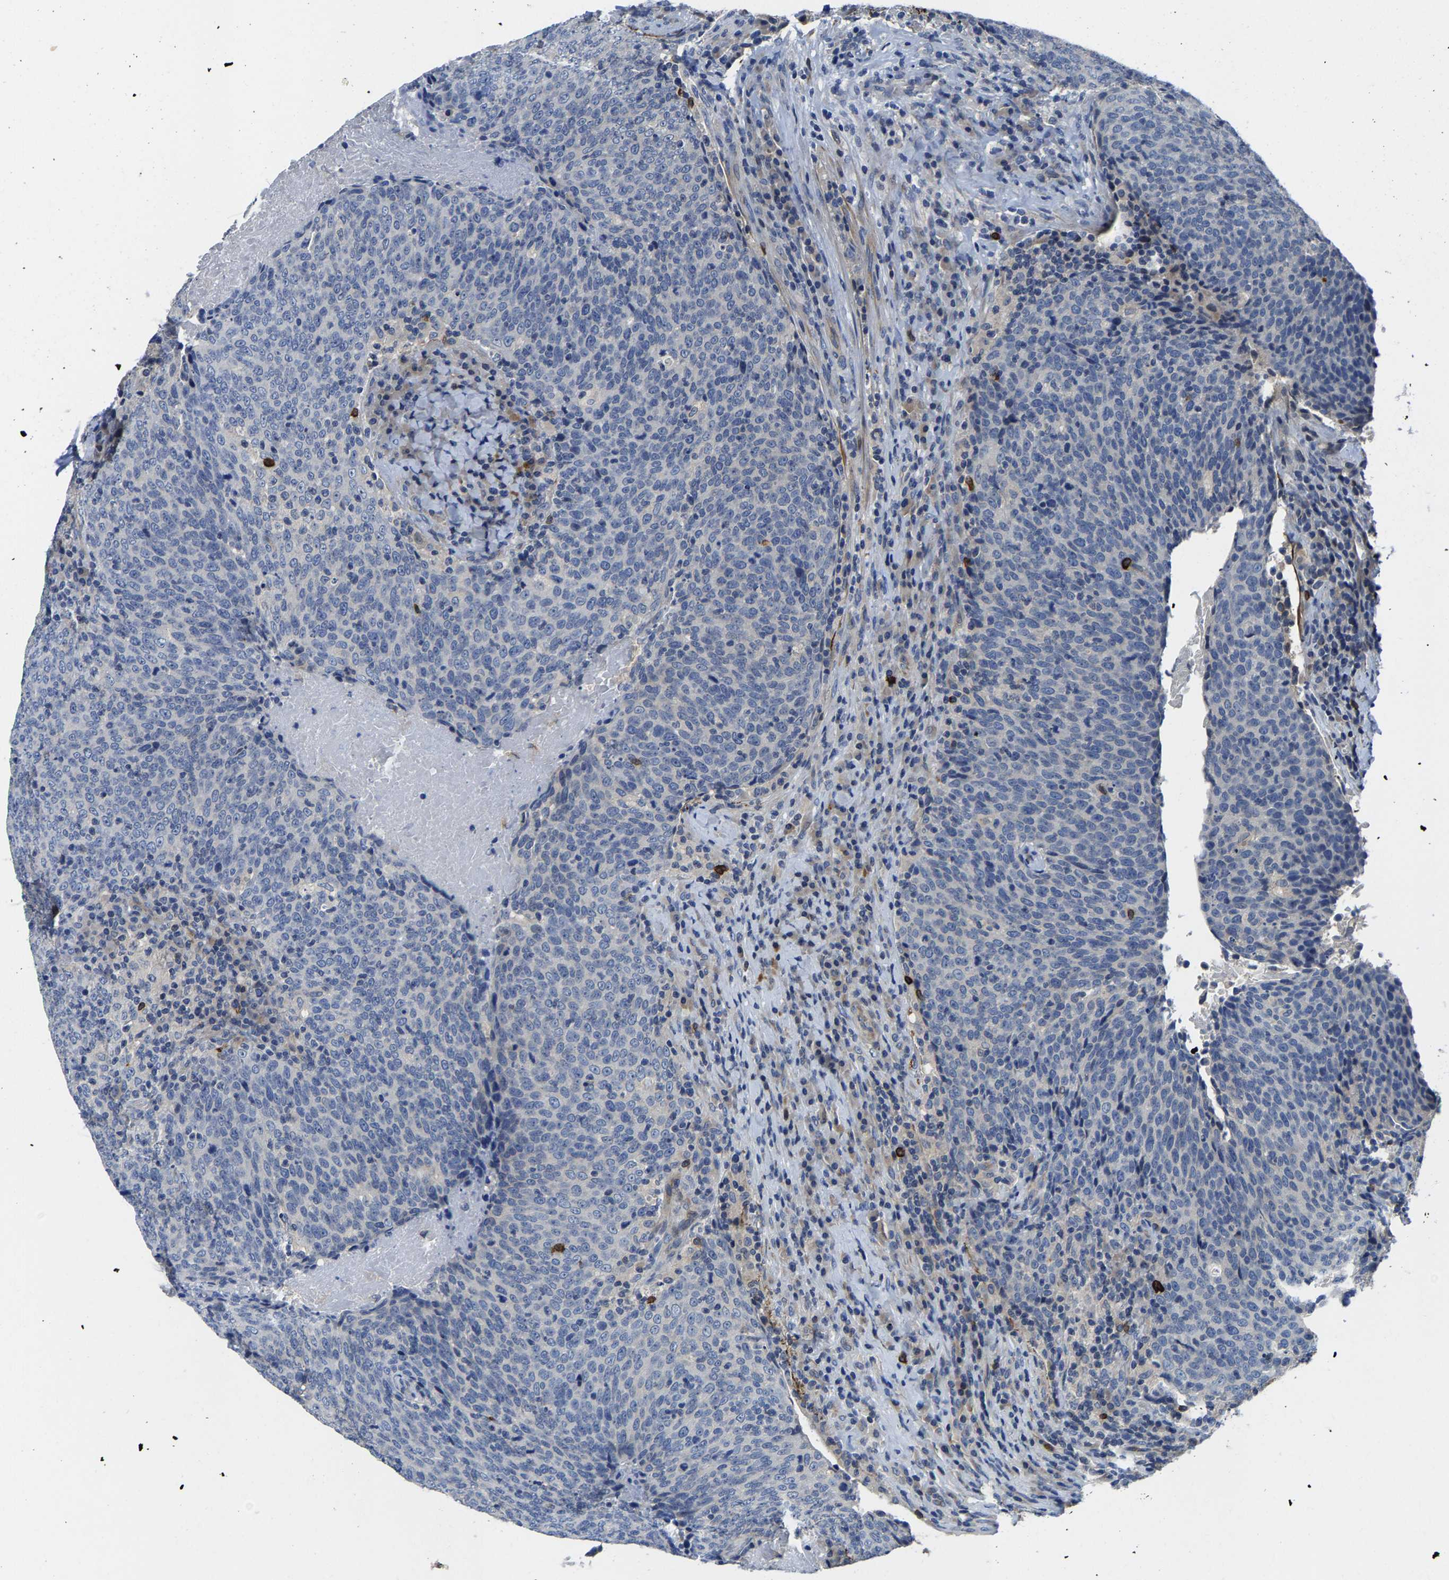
{"staining": {"intensity": "negative", "quantity": "none", "location": "none"}, "tissue": "head and neck cancer", "cell_type": "Tumor cells", "image_type": "cancer", "snomed": [{"axis": "morphology", "description": "Squamous cell carcinoma, NOS"}, {"axis": "morphology", "description": "Squamous cell carcinoma, metastatic, NOS"}, {"axis": "topography", "description": "Lymph node"}, {"axis": "topography", "description": "Head-Neck"}], "caption": "Immunohistochemistry of head and neck cancer demonstrates no positivity in tumor cells.", "gene": "AGBL3", "patient": {"sex": "male", "age": 62}}